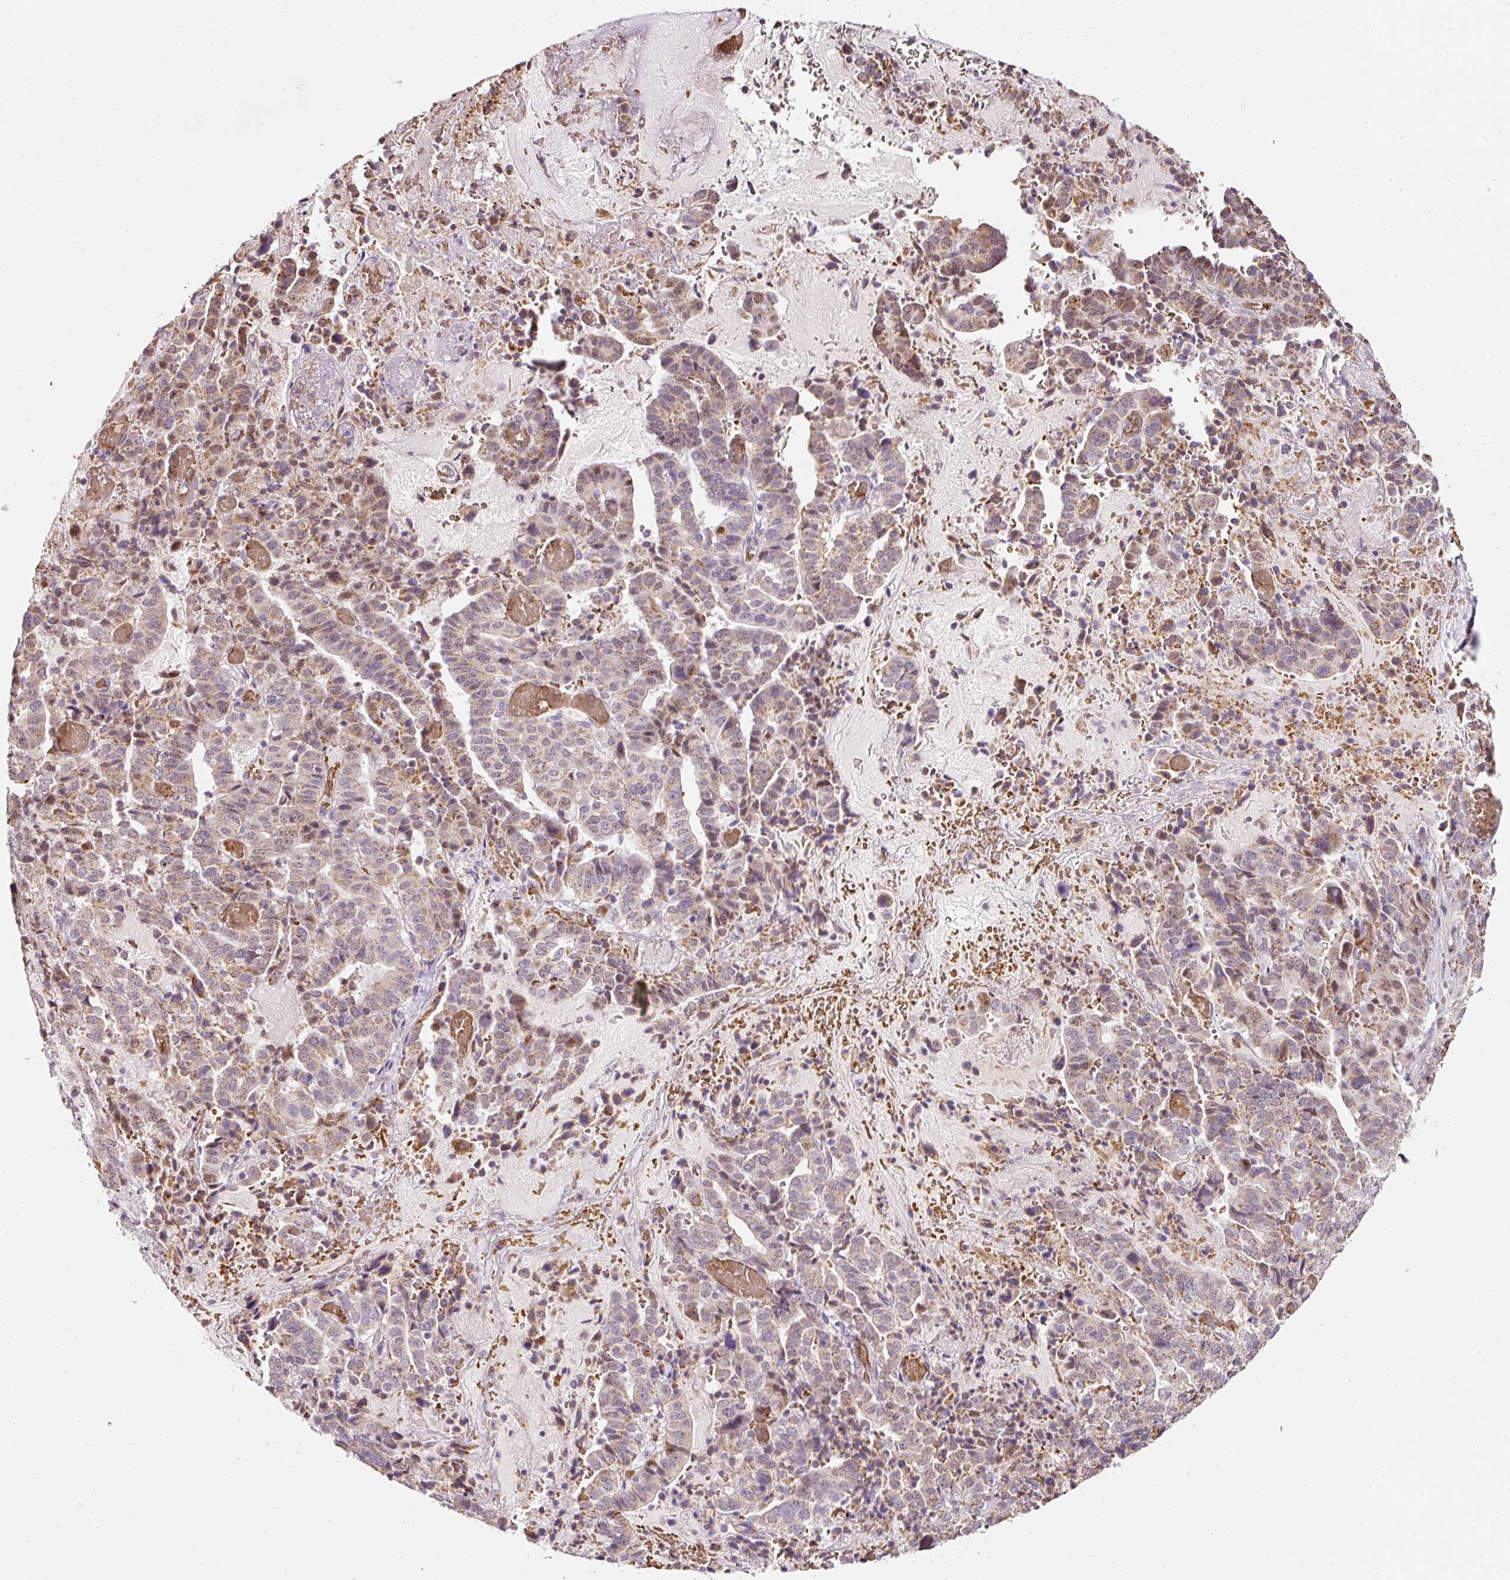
{"staining": {"intensity": "weak", "quantity": "25%-75%", "location": "cytoplasmic/membranous,nuclear"}, "tissue": "stomach cancer", "cell_type": "Tumor cells", "image_type": "cancer", "snomed": [{"axis": "morphology", "description": "Adenocarcinoma, NOS"}, {"axis": "topography", "description": "Stomach"}], "caption": "Immunohistochemical staining of adenocarcinoma (stomach) demonstrates low levels of weak cytoplasmic/membranous and nuclear protein expression in about 25%-75% of tumor cells.", "gene": "ZNF460", "patient": {"sex": "male", "age": 48}}